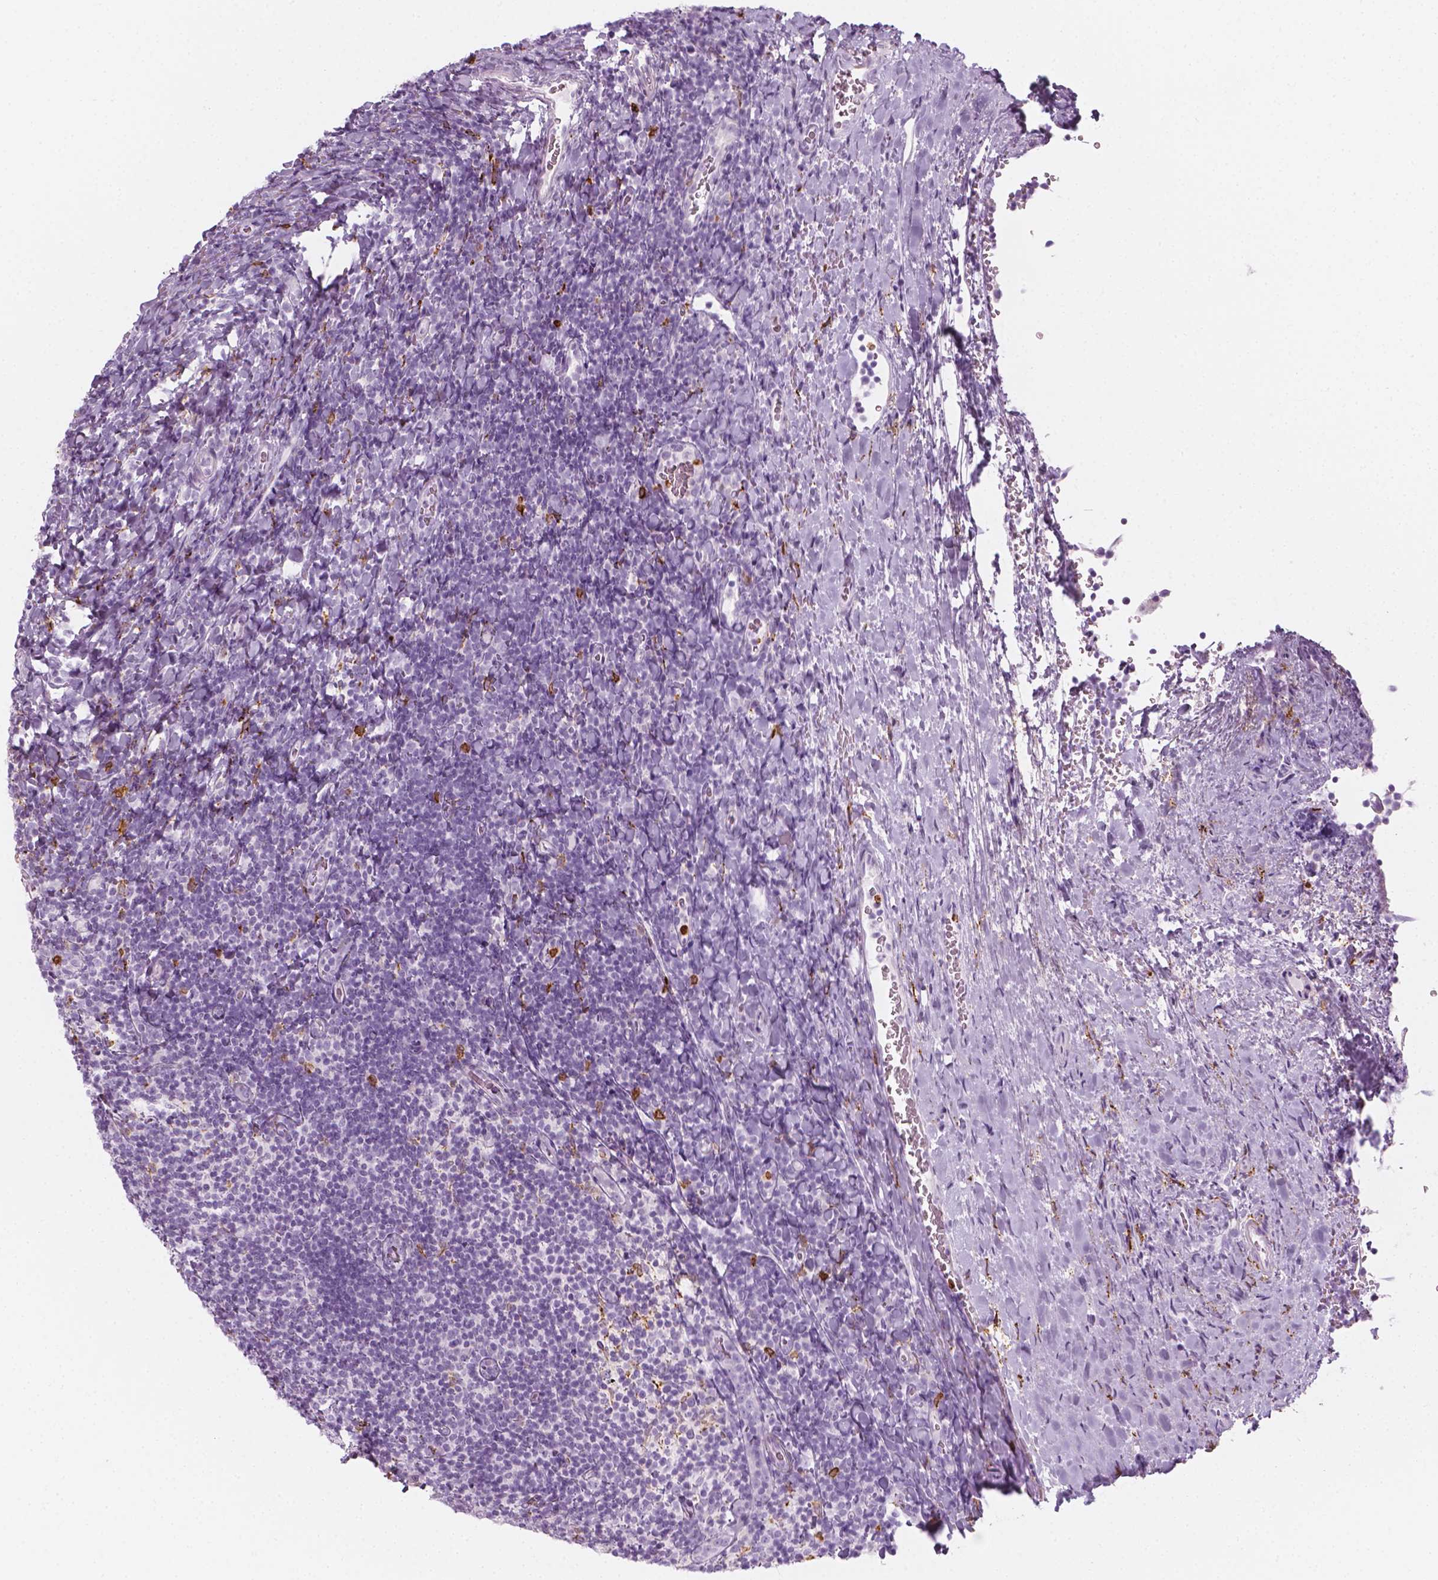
{"staining": {"intensity": "negative", "quantity": "none", "location": "none"}, "tissue": "tonsil", "cell_type": "Germinal center cells", "image_type": "normal", "snomed": [{"axis": "morphology", "description": "Normal tissue, NOS"}, {"axis": "topography", "description": "Tonsil"}], "caption": "Immunohistochemistry histopathology image of normal tonsil: human tonsil stained with DAB (3,3'-diaminobenzidine) displays no significant protein expression in germinal center cells. (DAB IHC with hematoxylin counter stain).", "gene": "CES1", "patient": {"sex": "male", "age": 17}}